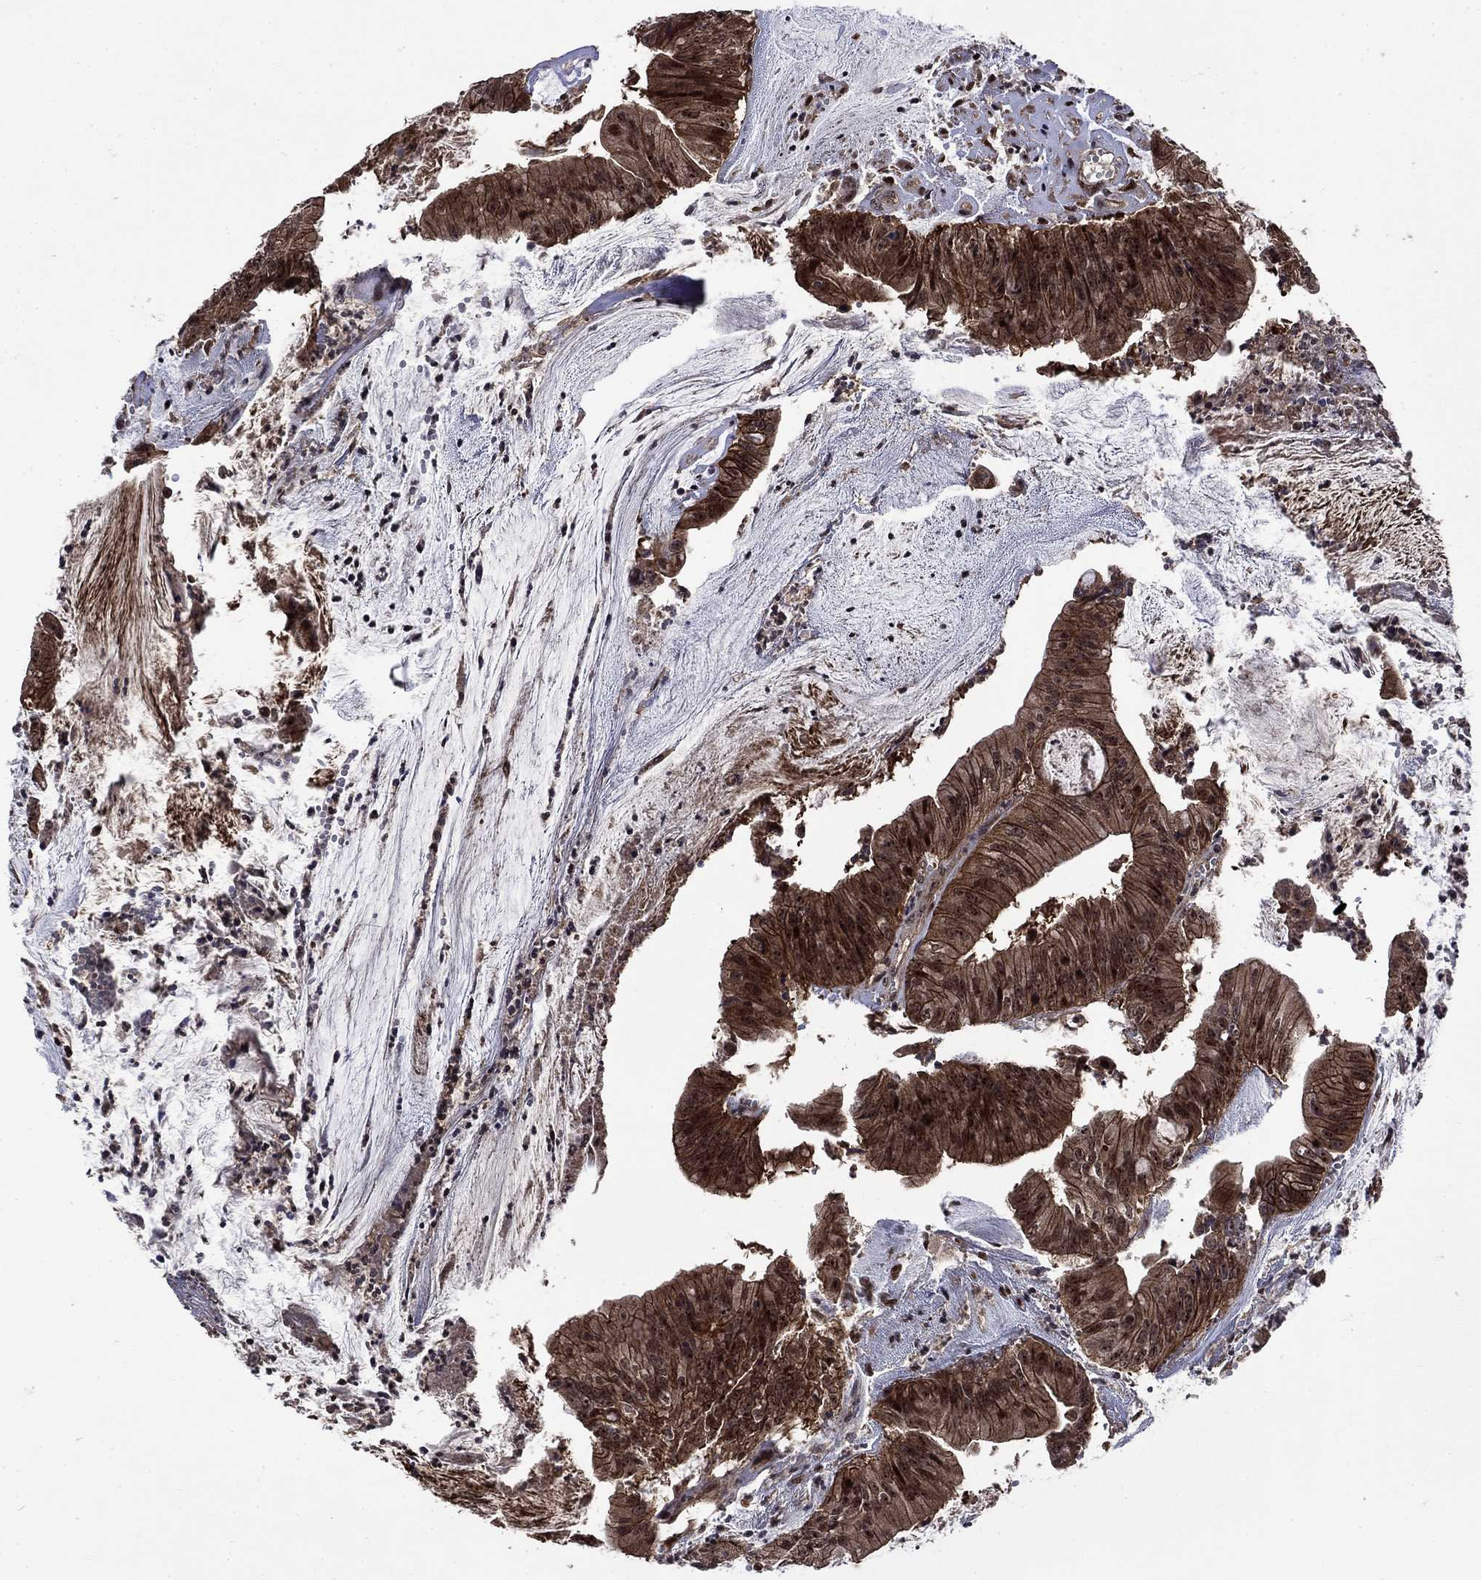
{"staining": {"intensity": "strong", "quantity": ">75%", "location": "cytoplasmic/membranous,nuclear"}, "tissue": "colorectal cancer", "cell_type": "Tumor cells", "image_type": "cancer", "snomed": [{"axis": "morphology", "description": "Adenocarcinoma, NOS"}, {"axis": "topography", "description": "Colon"}], "caption": "Immunohistochemistry staining of colorectal cancer (adenocarcinoma), which displays high levels of strong cytoplasmic/membranous and nuclear staining in about >75% of tumor cells indicating strong cytoplasmic/membranous and nuclear protein expression. The staining was performed using DAB (3,3'-diaminobenzidine) (brown) for protein detection and nuclei were counterstained in hematoxylin (blue).", "gene": "AGTPBP1", "patient": {"sex": "female", "age": 69}}